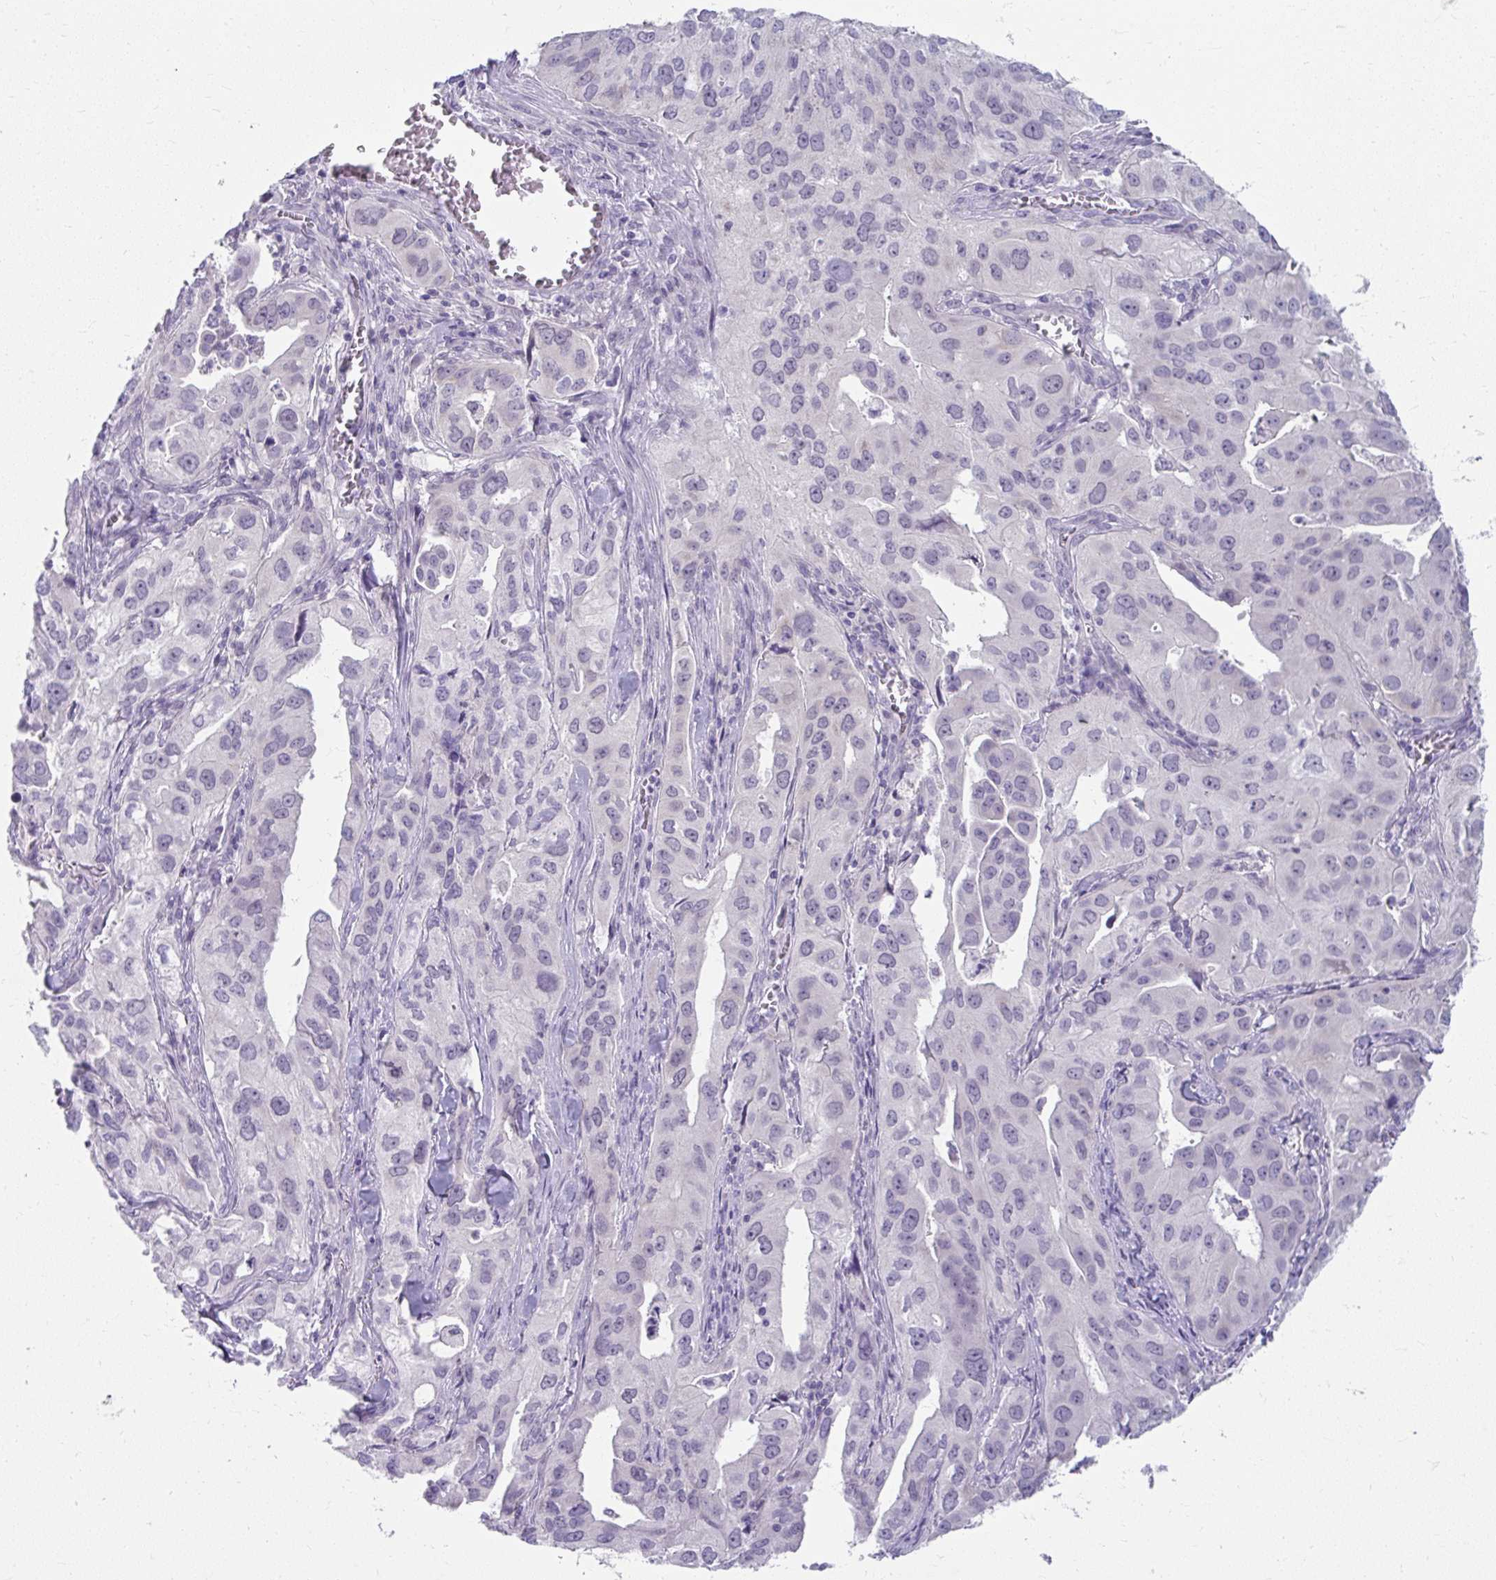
{"staining": {"intensity": "negative", "quantity": "none", "location": "none"}, "tissue": "lung cancer", "cell_type": "Tumor cells", "image_type": "cancer", "snomed": [{"axis": "morphology", "description": "Adenocarcinoma, NOS"}, {"axis": "topography", "description": "Lung"}], "caption": "Protein analysis of lung adenocarcinoma reveals no significant expression in tumor cells.", "gene": "UGT3A2", "patient": {"sex": "male", "age": 48}}